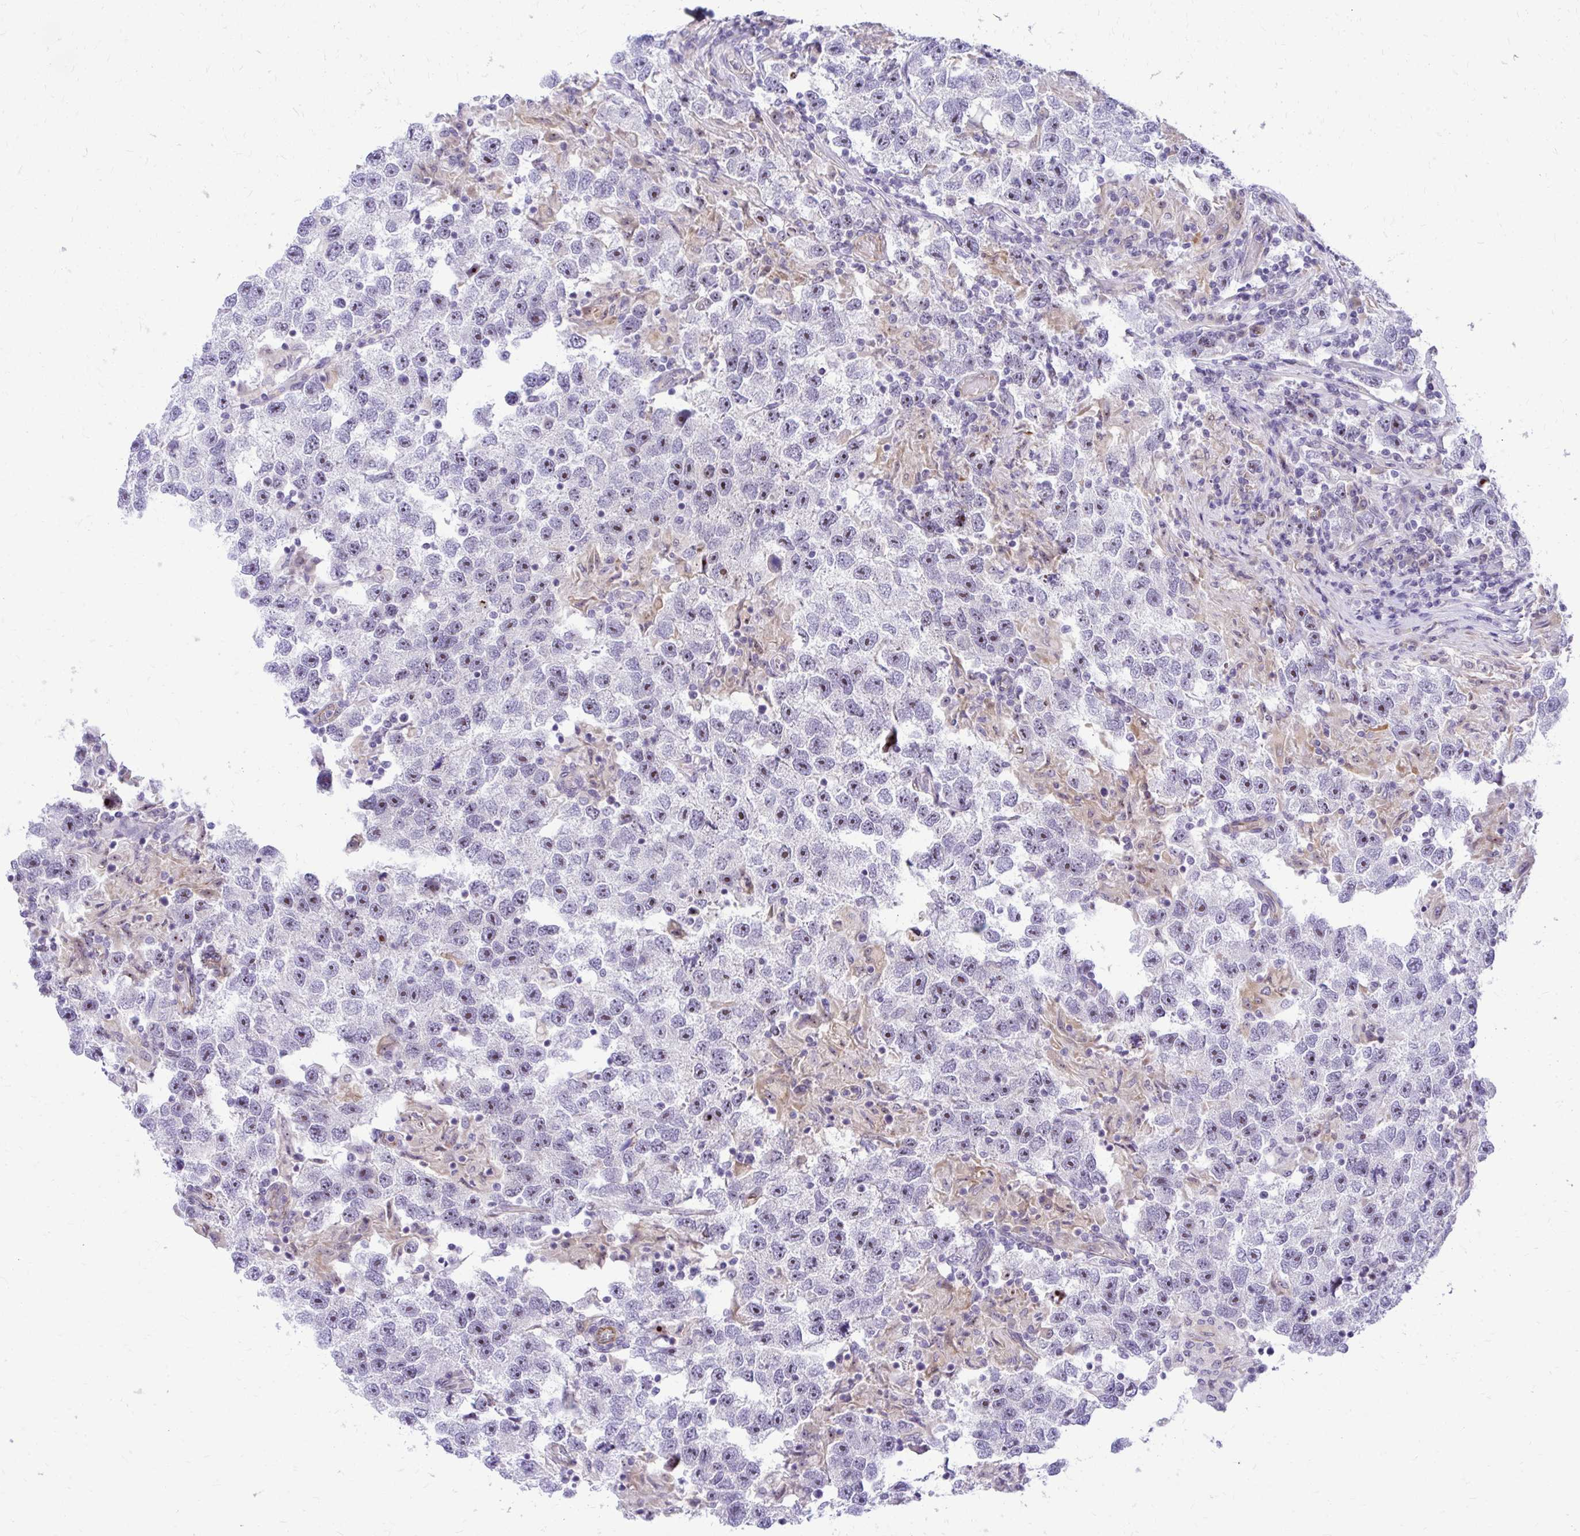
{"staining": {"intensity": "negative", "quantity": "none", "location": "none"}, "tissue": "testis cancer", "cell_type": "Tumor cells", "image_type": "cancer", "snomed": [{"axis": "morphology", "description": "Seminoma, NOS"}, {"axis": "topography", "description": "Testis"}], "caption": "Immunohistochemistry micrograph of testis cancer stained for a protein (brown), which shows no positivity in tumor cells.", "gene": "NIFK", "patient": {"sex": "male", "age": 26}}